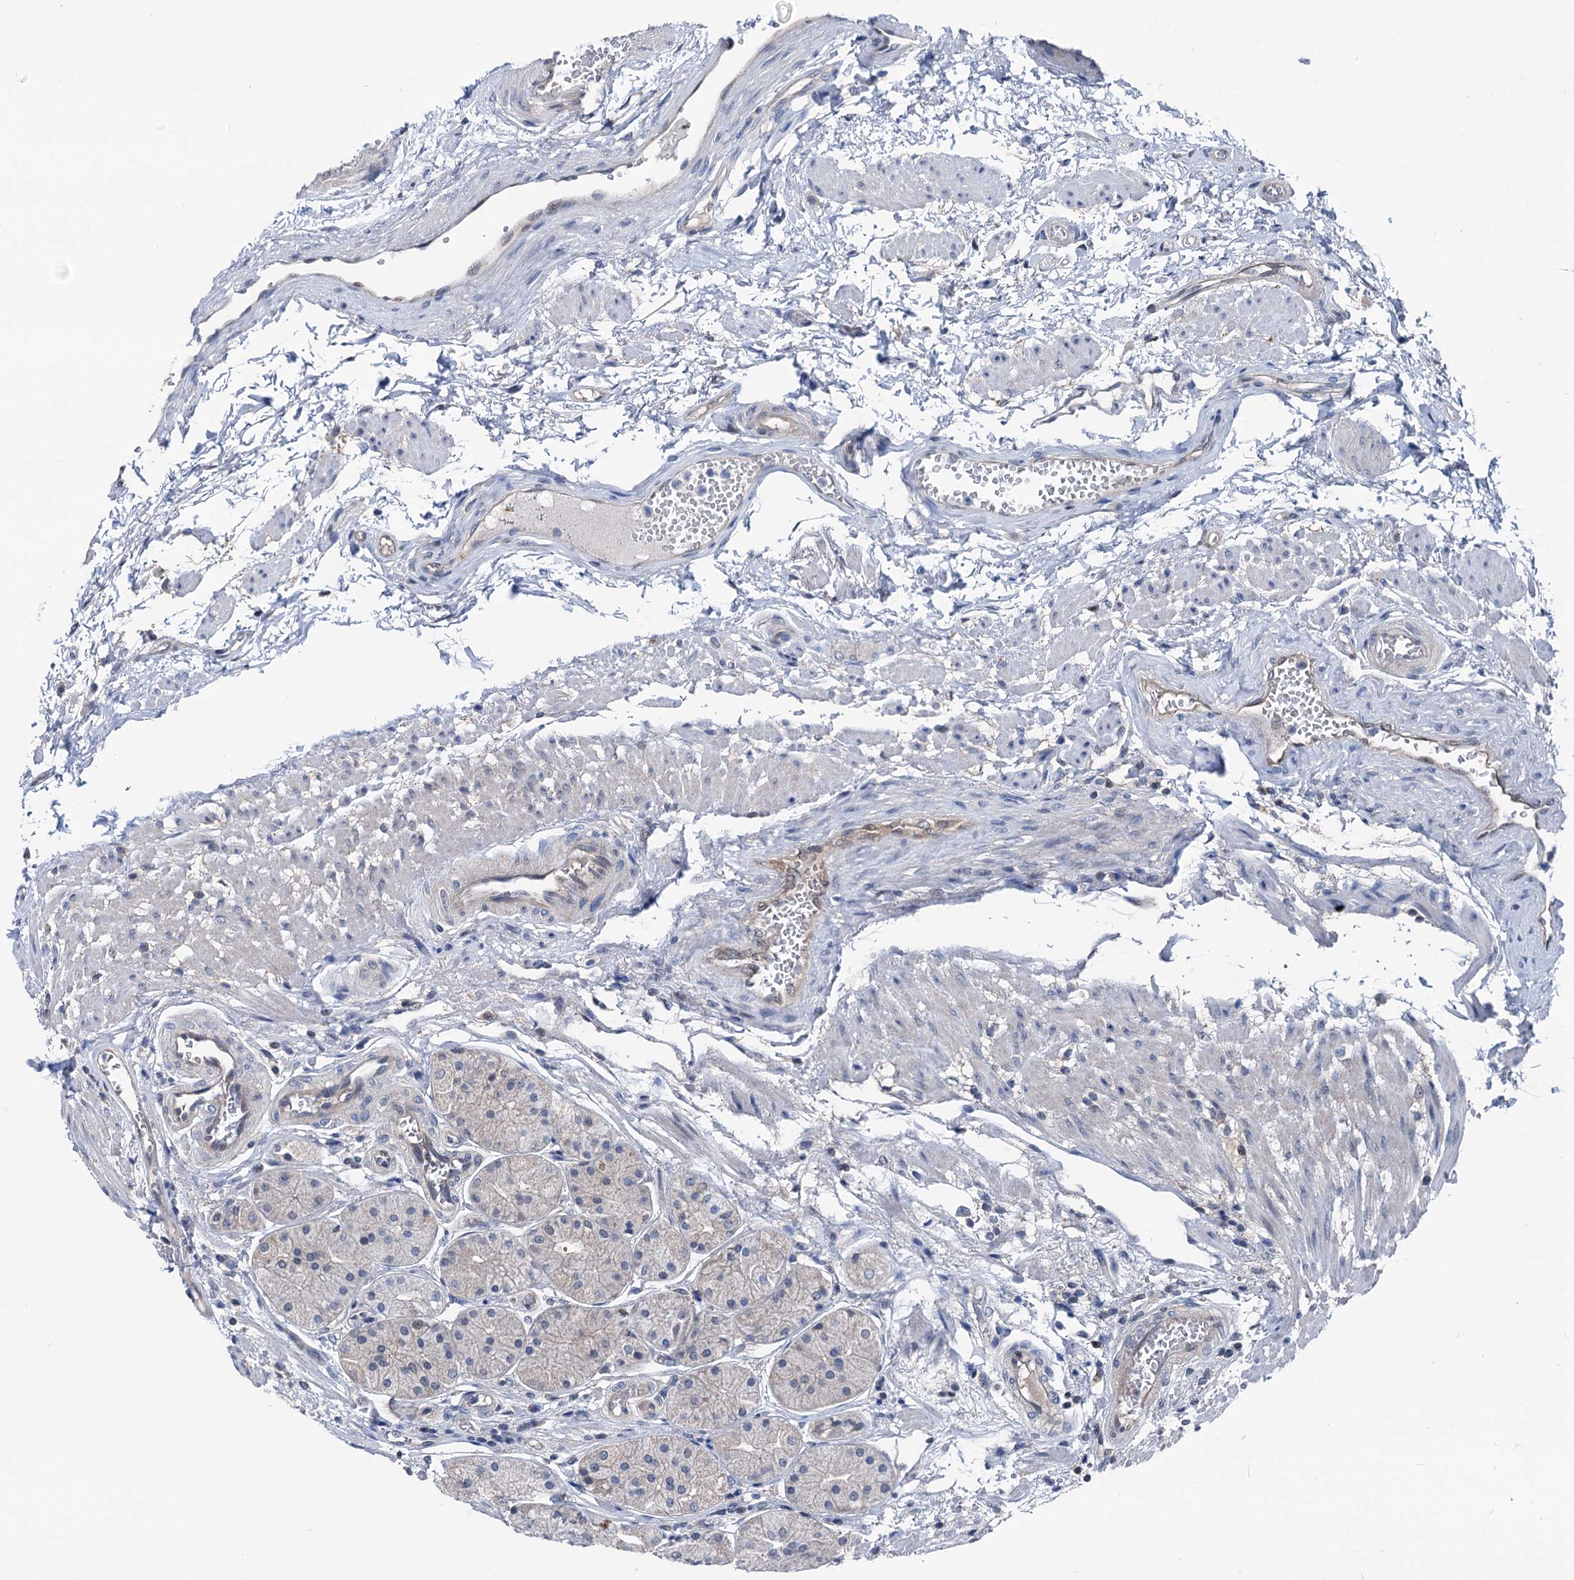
{"staining": {"intensity": "moderate", "quantity": "25%-75%", "location": "cytoplasmic/membranous,nuclear"}, "tissue": "stomach", "cell_type": "Glandular cells", "image_type": "normal", "snomed": [{"axis": "morphology", "description": "Normal tissue, NOS"}, {"axis": "topography", "description": "Stomach, upper"}], "caption": "An image of human stomach stained for a protein displays moderate cytoplasmic/membranous,nuclear brown staining in glandular cells.", "gene": "GLO1", "patient": {"sex": "male", "age": 72}}